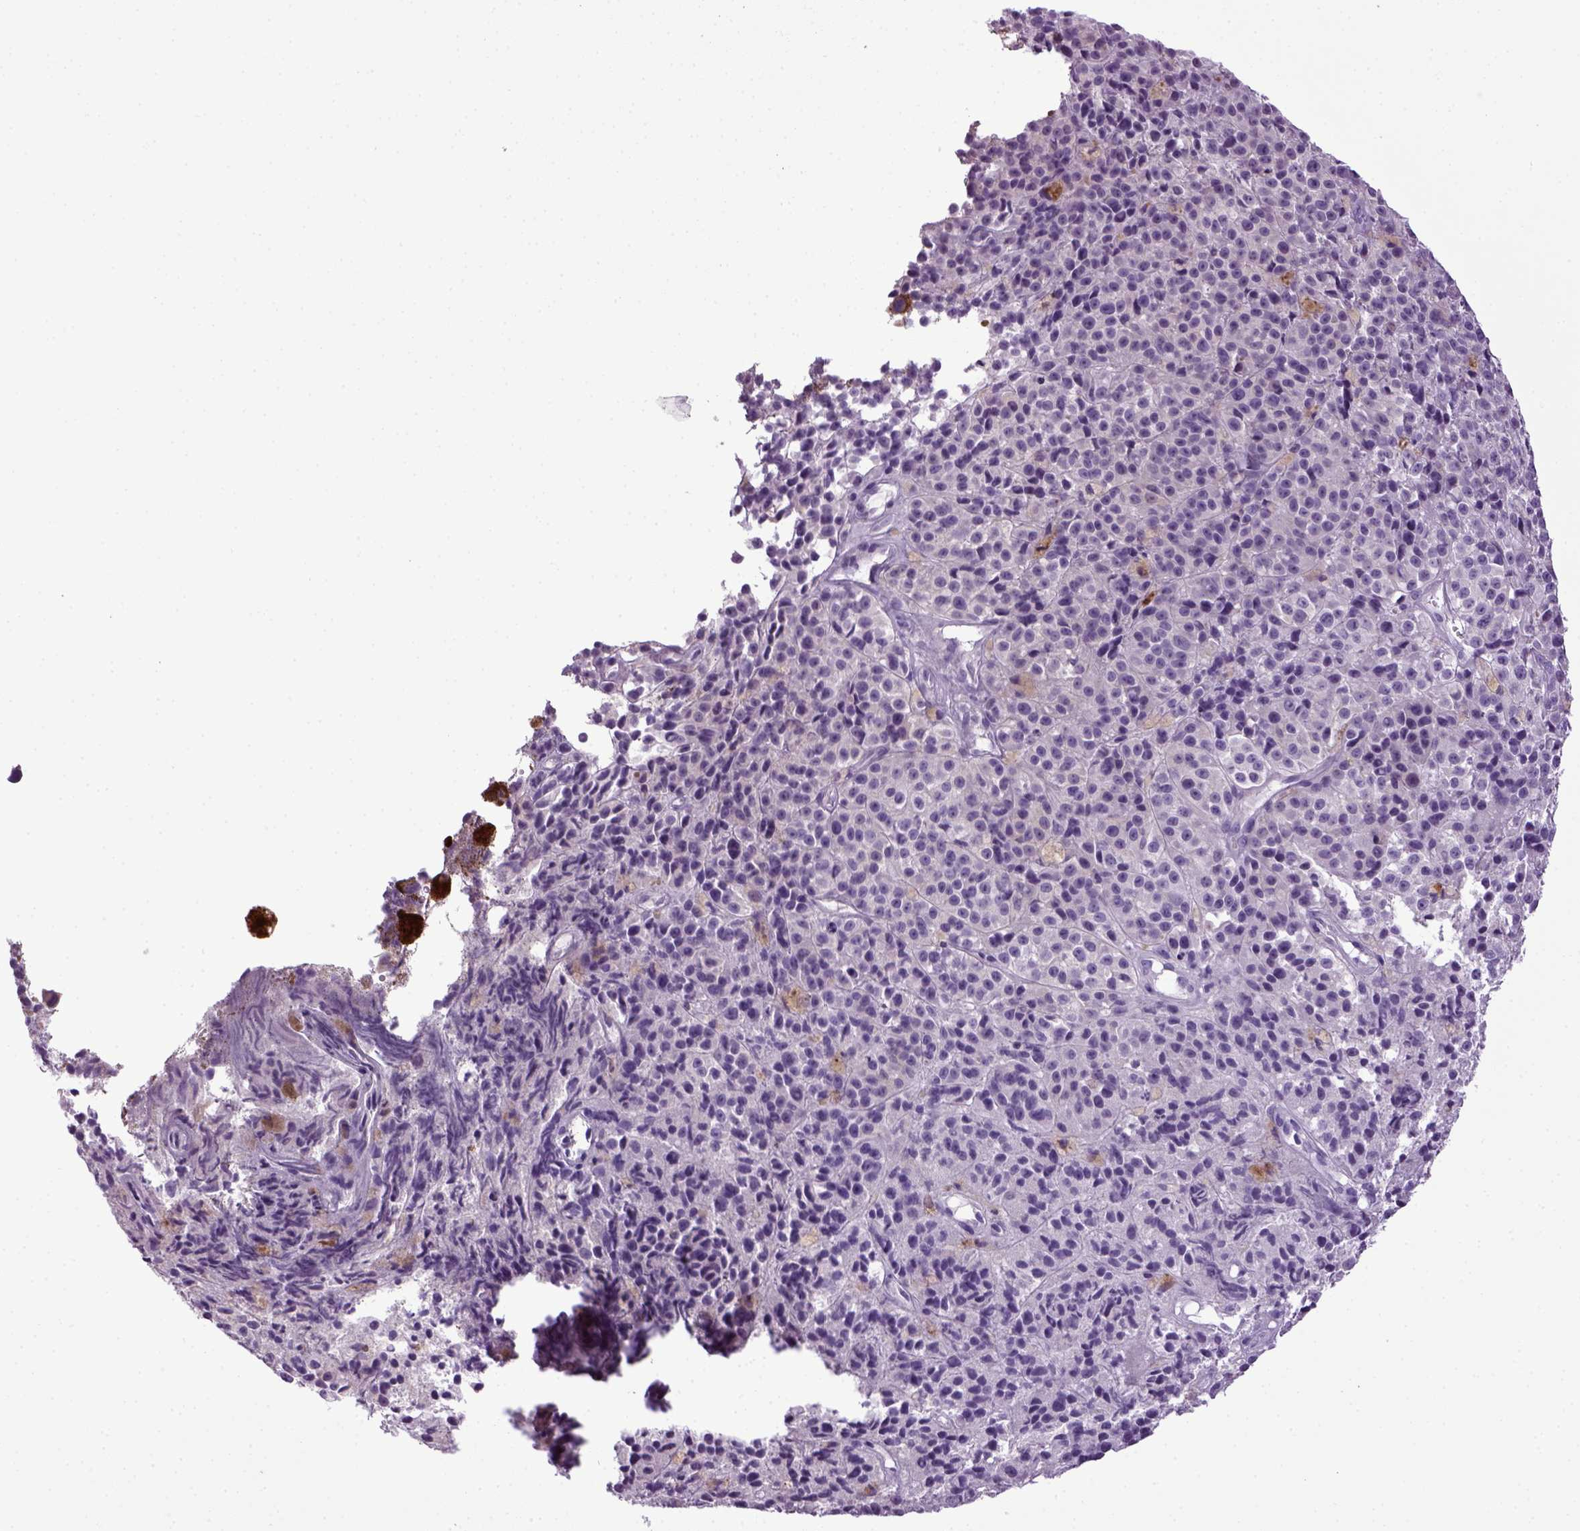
{"staining": {"intensity": "negative", "quantity": "none", "location": "none"}, "tissue": "melanoma", "cell_type": "Tumor cells", "image_type": "cancer", "snomed": [{"axis": "morphology", "description": "Malignant melanoma, NOS"}, {"axis": "topography", "description": "Skin"}], "caption": "Tumor cells are negative for protein expression in human malignant melanoma. The staining was performed using DAB (3,3'-diaminobenzidine) to visualize the protein expression in brown, while the nuclei were stained in blue with hematoxylin (Magnification: 20x).", "gene": "HMCN2", "patient": {"sex": "female", "age": 58}}